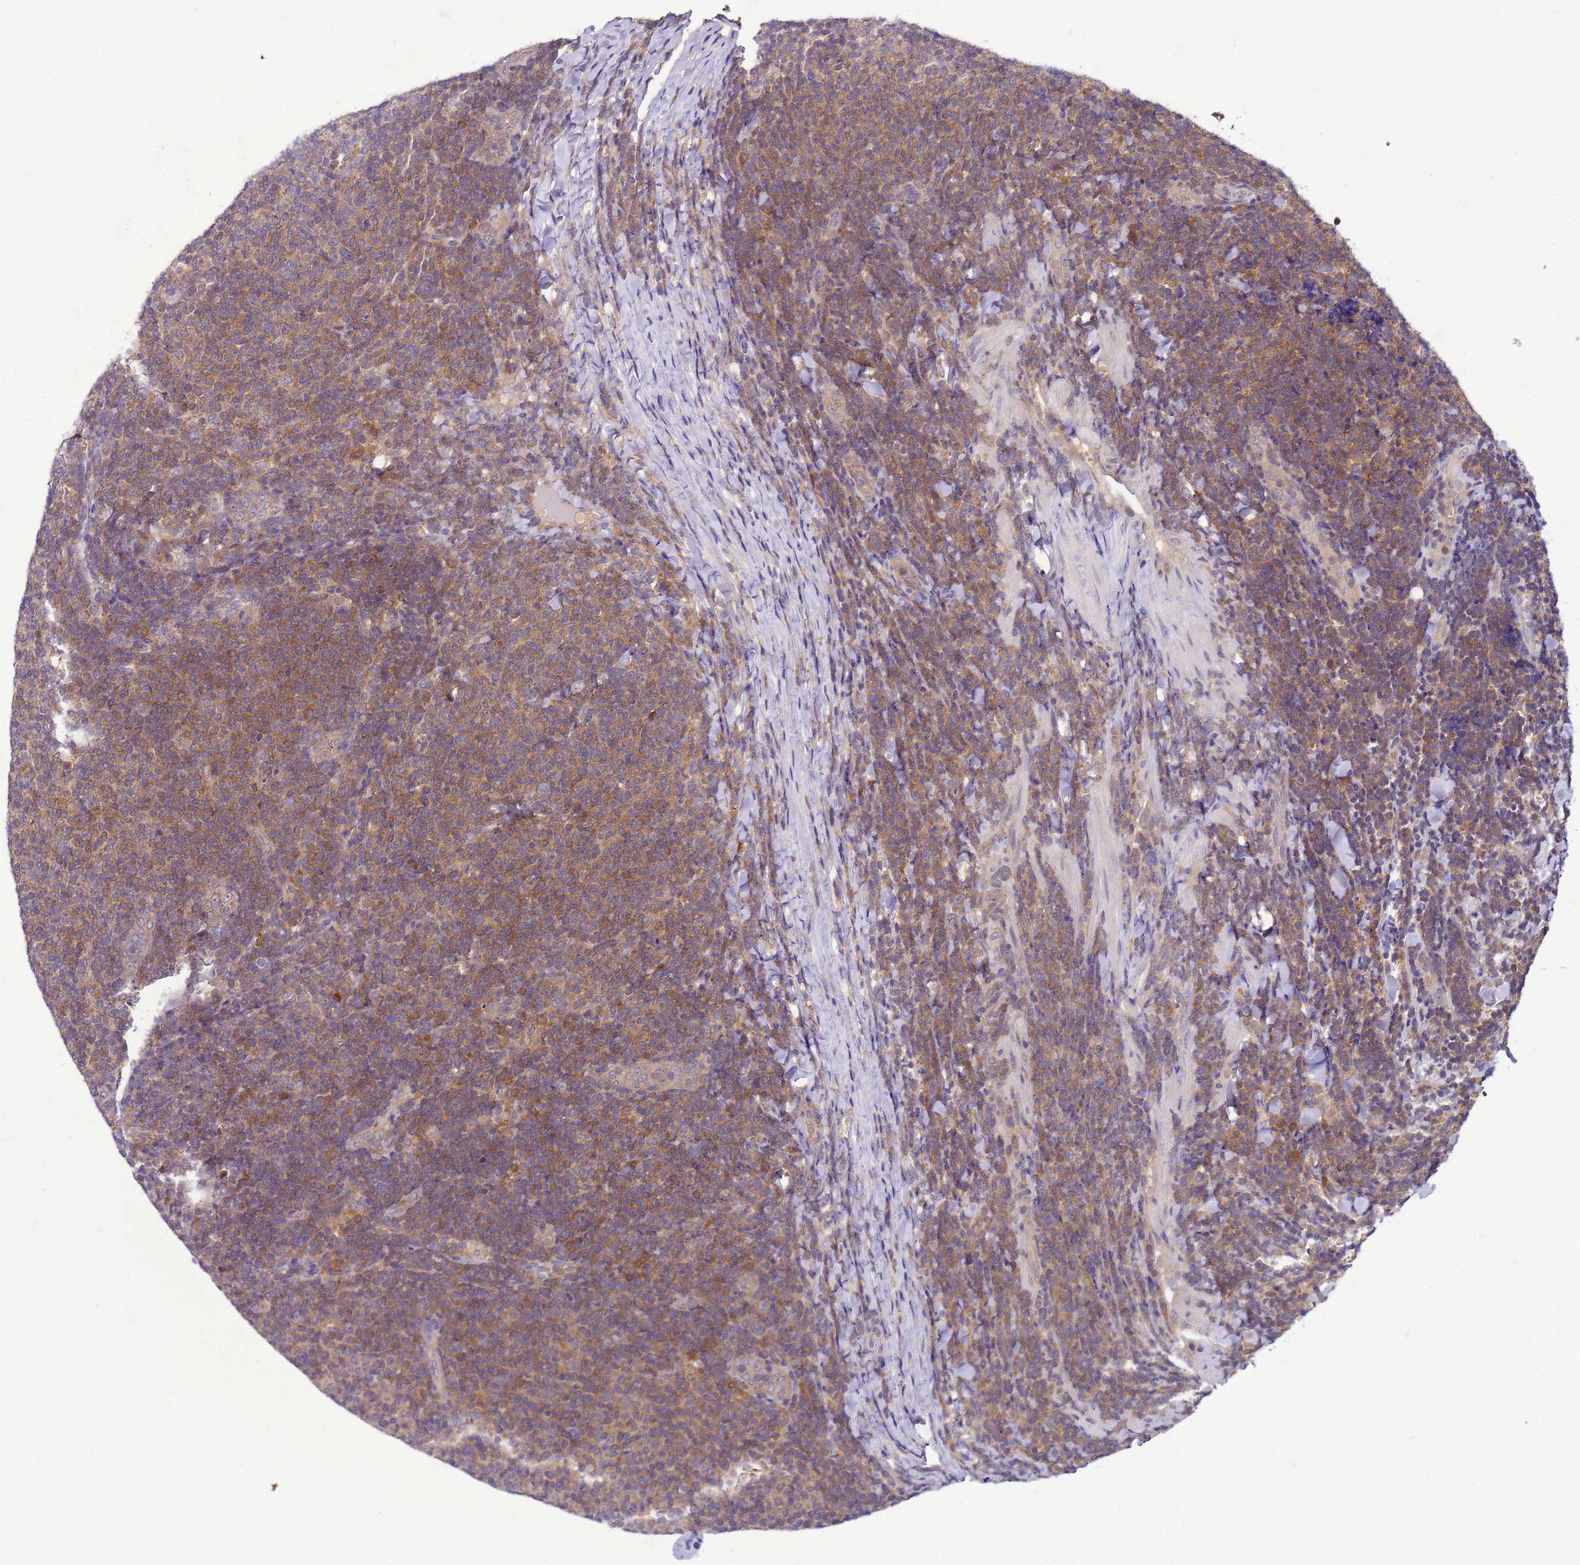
{"staining": {"intensity": "moderate", "quantity": "25%-75%", "location": "cytoplasmic/membranous"}, "tissue": "lymphoma", "cell_type": "Tumor cells", "image_type": "cancer", "snomed": [{"axis": "morphology", "description": "Malignant lymphoma, non-Hodgkin's type, Low grade"}, {"axis": "topography", "description": "Lymph node"}], "caption": "An immunohistochemistry image of neoplastic tissue is shown. Protein staining in brown highlights moderate cytoplasmic/membranous positivity in malignant lymphoma, non-Hodgkin's type (low-grade) within tumor cells. The staining was performed using DAB to visualize the protein expression in brown, while the nuclei were stained in blue with hematoxylin (Magnification: 20x).", "gene": "DDI2", "patient": {"sex": "male", "age": 66}}